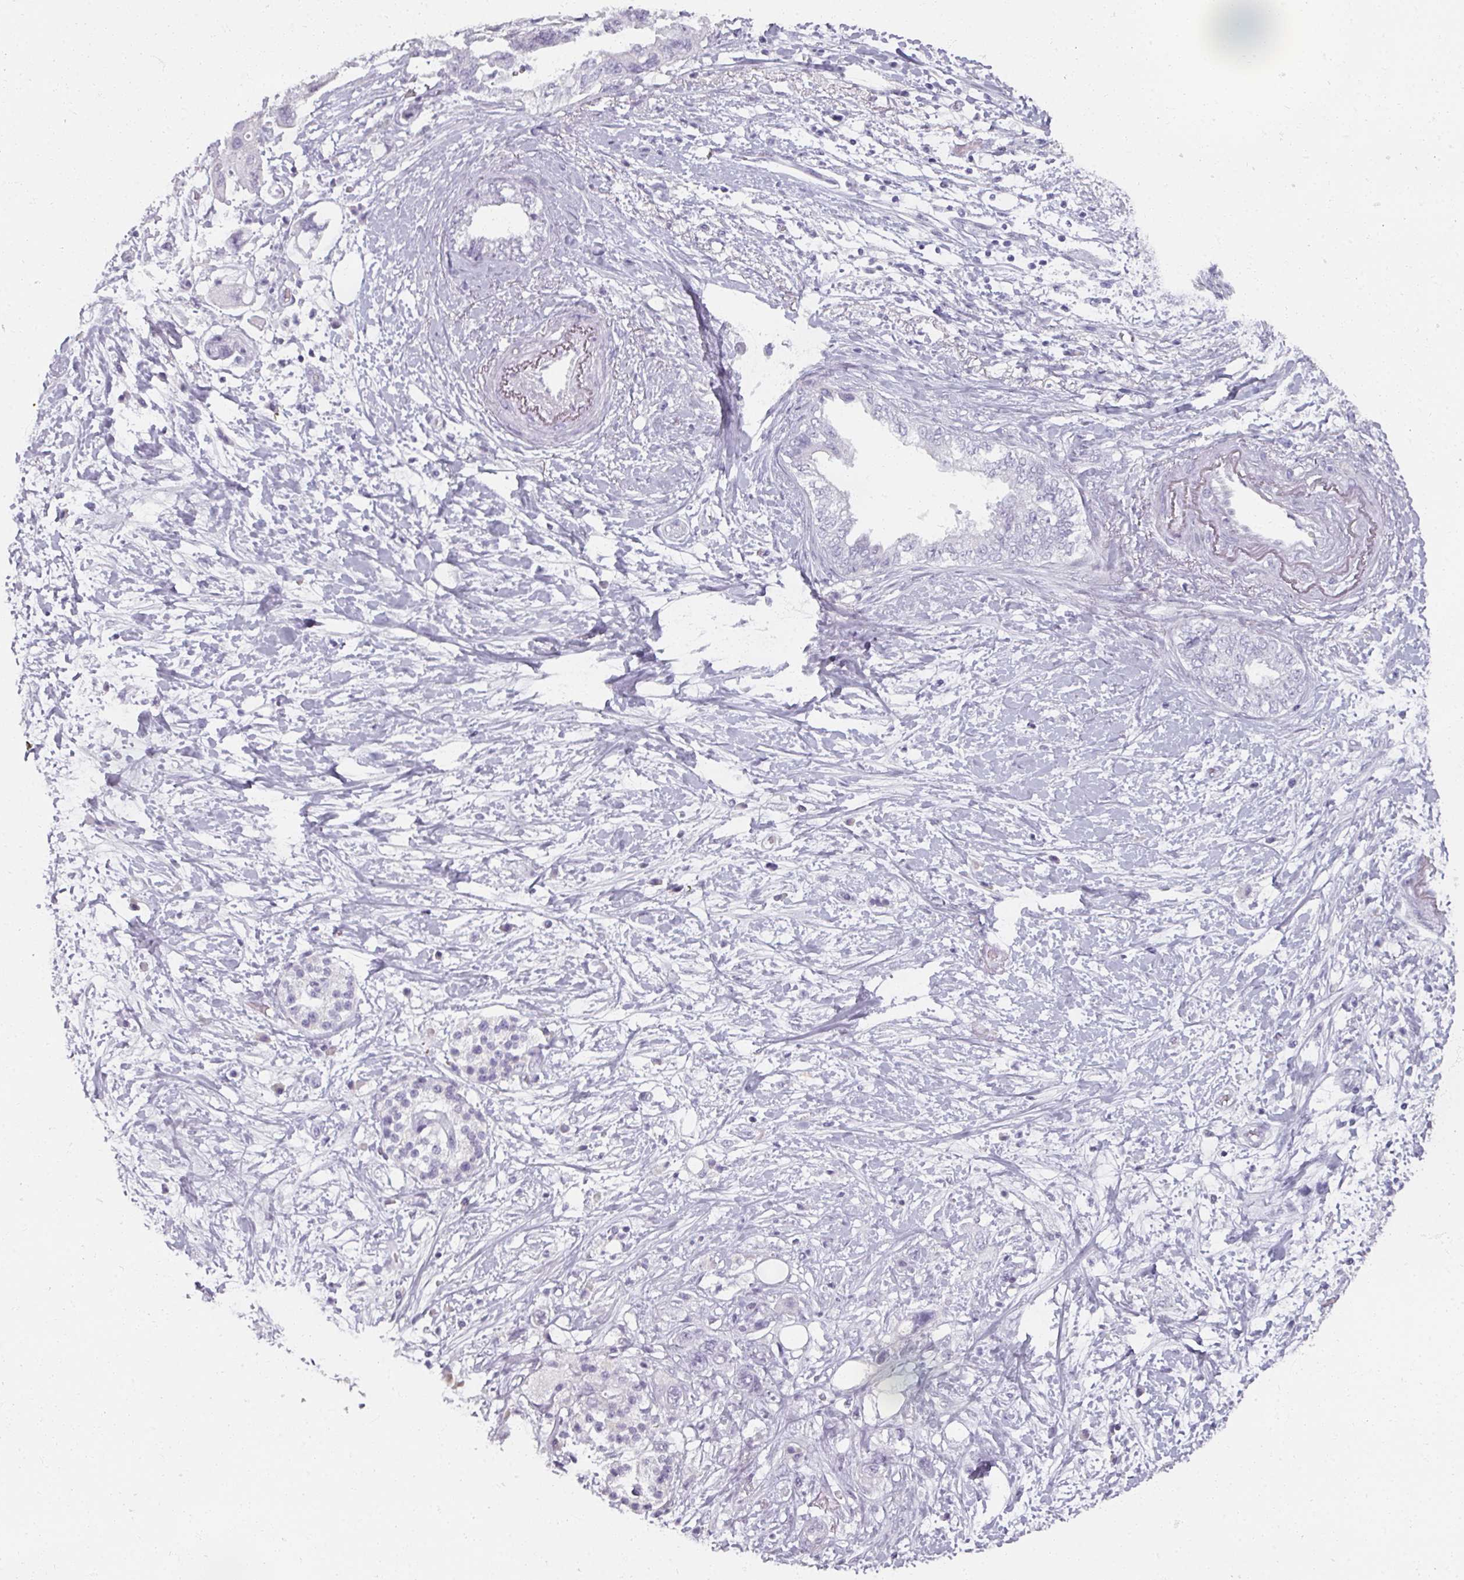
{"staining": {"intensity": "negative", "quantity": "none", "location": "none"}, "tissue": "pancreatic cancer", "cell_type": "Tumor cells", "image_type": "cancer", "snomed": [{"axis": "morphology", "description": "Adenocarcinoma, NOS"}, {"axis": "topography", "description": "Pancreas"}], "caption": "Tumor cells are negative for brown protein staining in pancreatic cancer (adenocarcinoma). Nuclei are stained in blue.", "gene": "REG3G", "patient": {"sex": "female", "age": 73}}